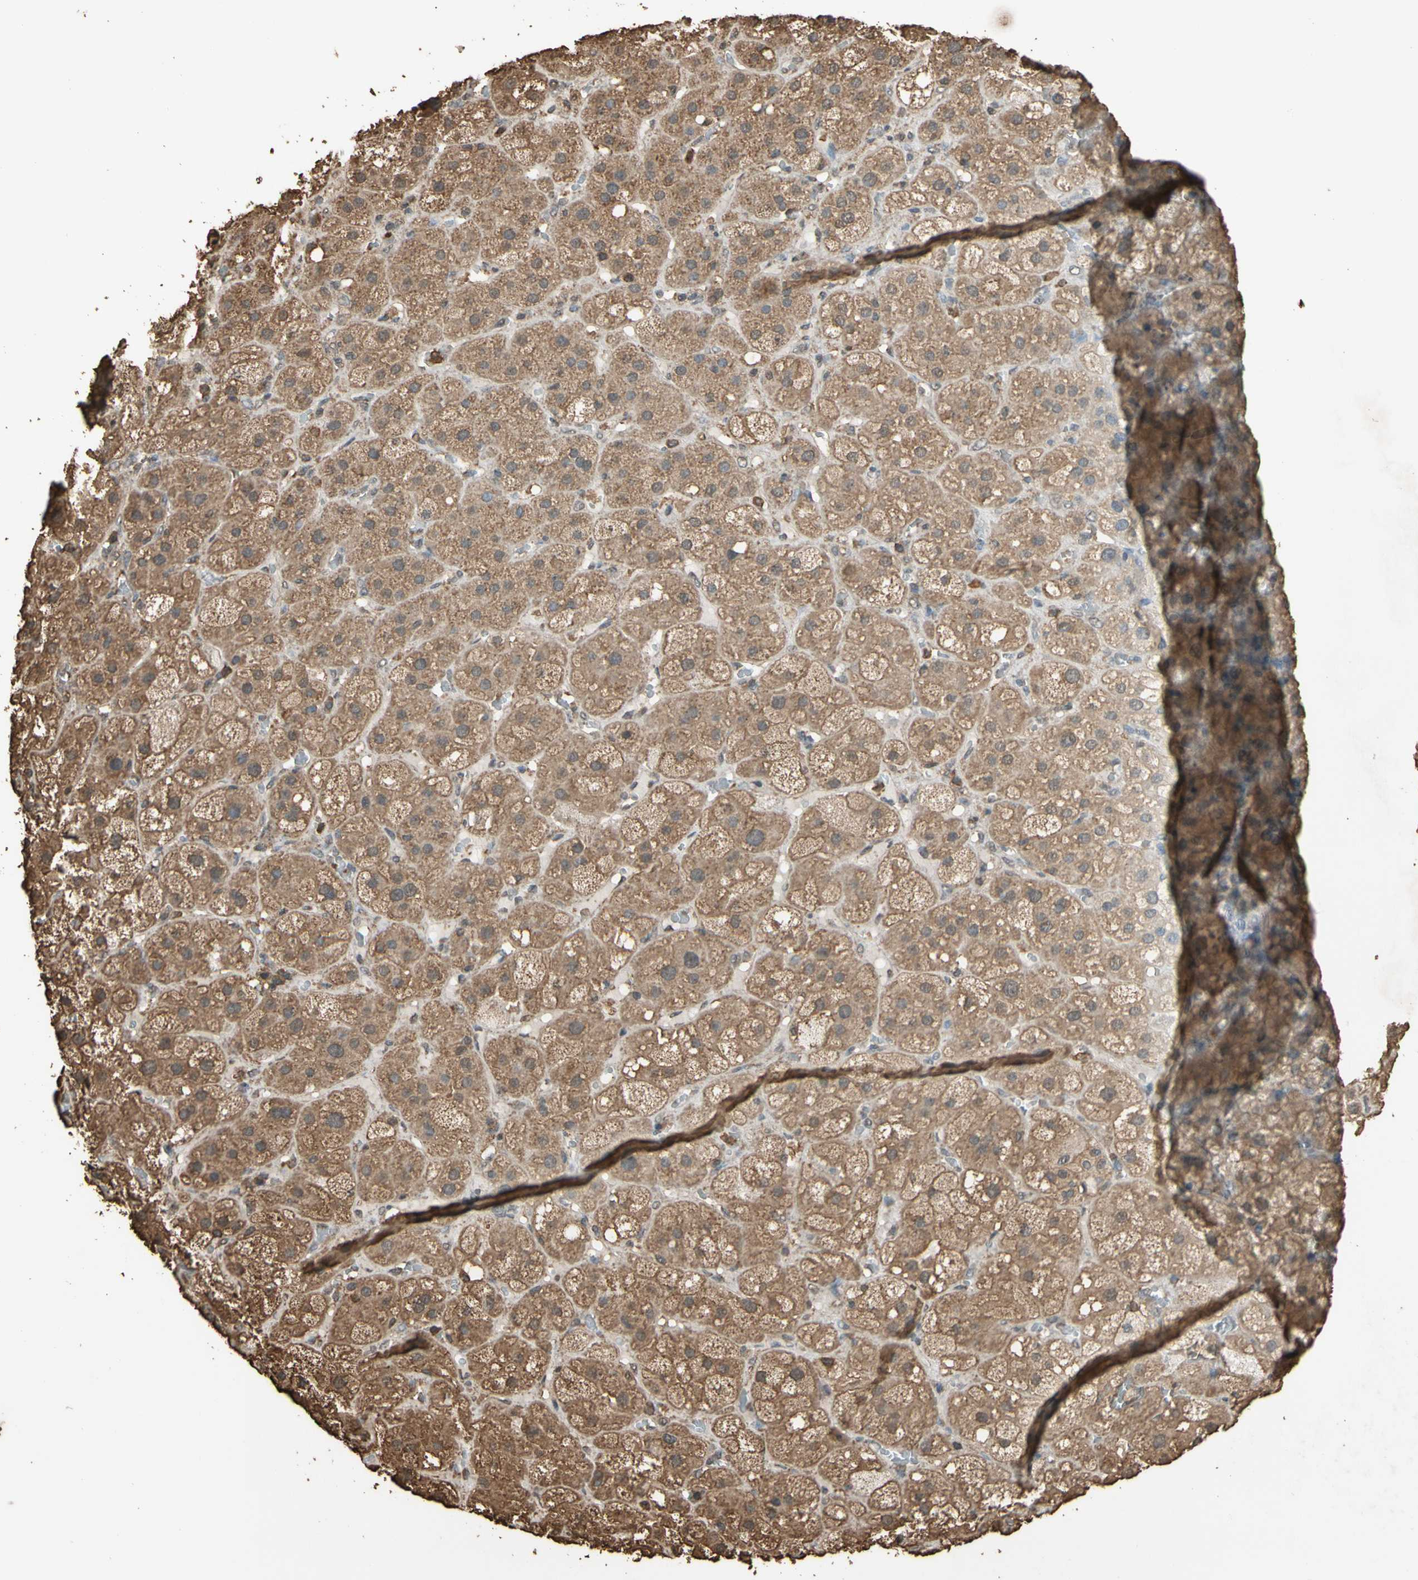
{"staining": {"intensity": "moderate", "quantity": ">75%", "location": "cytoplasmic/membranous"}, "tissue": "adrenal gland", "cell_type": "Glandular cells", "image_type": "normal", "snomed": [{"axis": "morphology", "description": "Normal tissue, NOS"}, {"axis": "topography", "description": "Adrenal gland"}], "caption": "About >75% of glandular cells in benign adrenal gland show moderate cytoplasmic/membranous protein expression as visualized by brown immunohistochemical staining.", "gene": "TNFSF13B", "patient": {"sex": "female", "age": 47}}